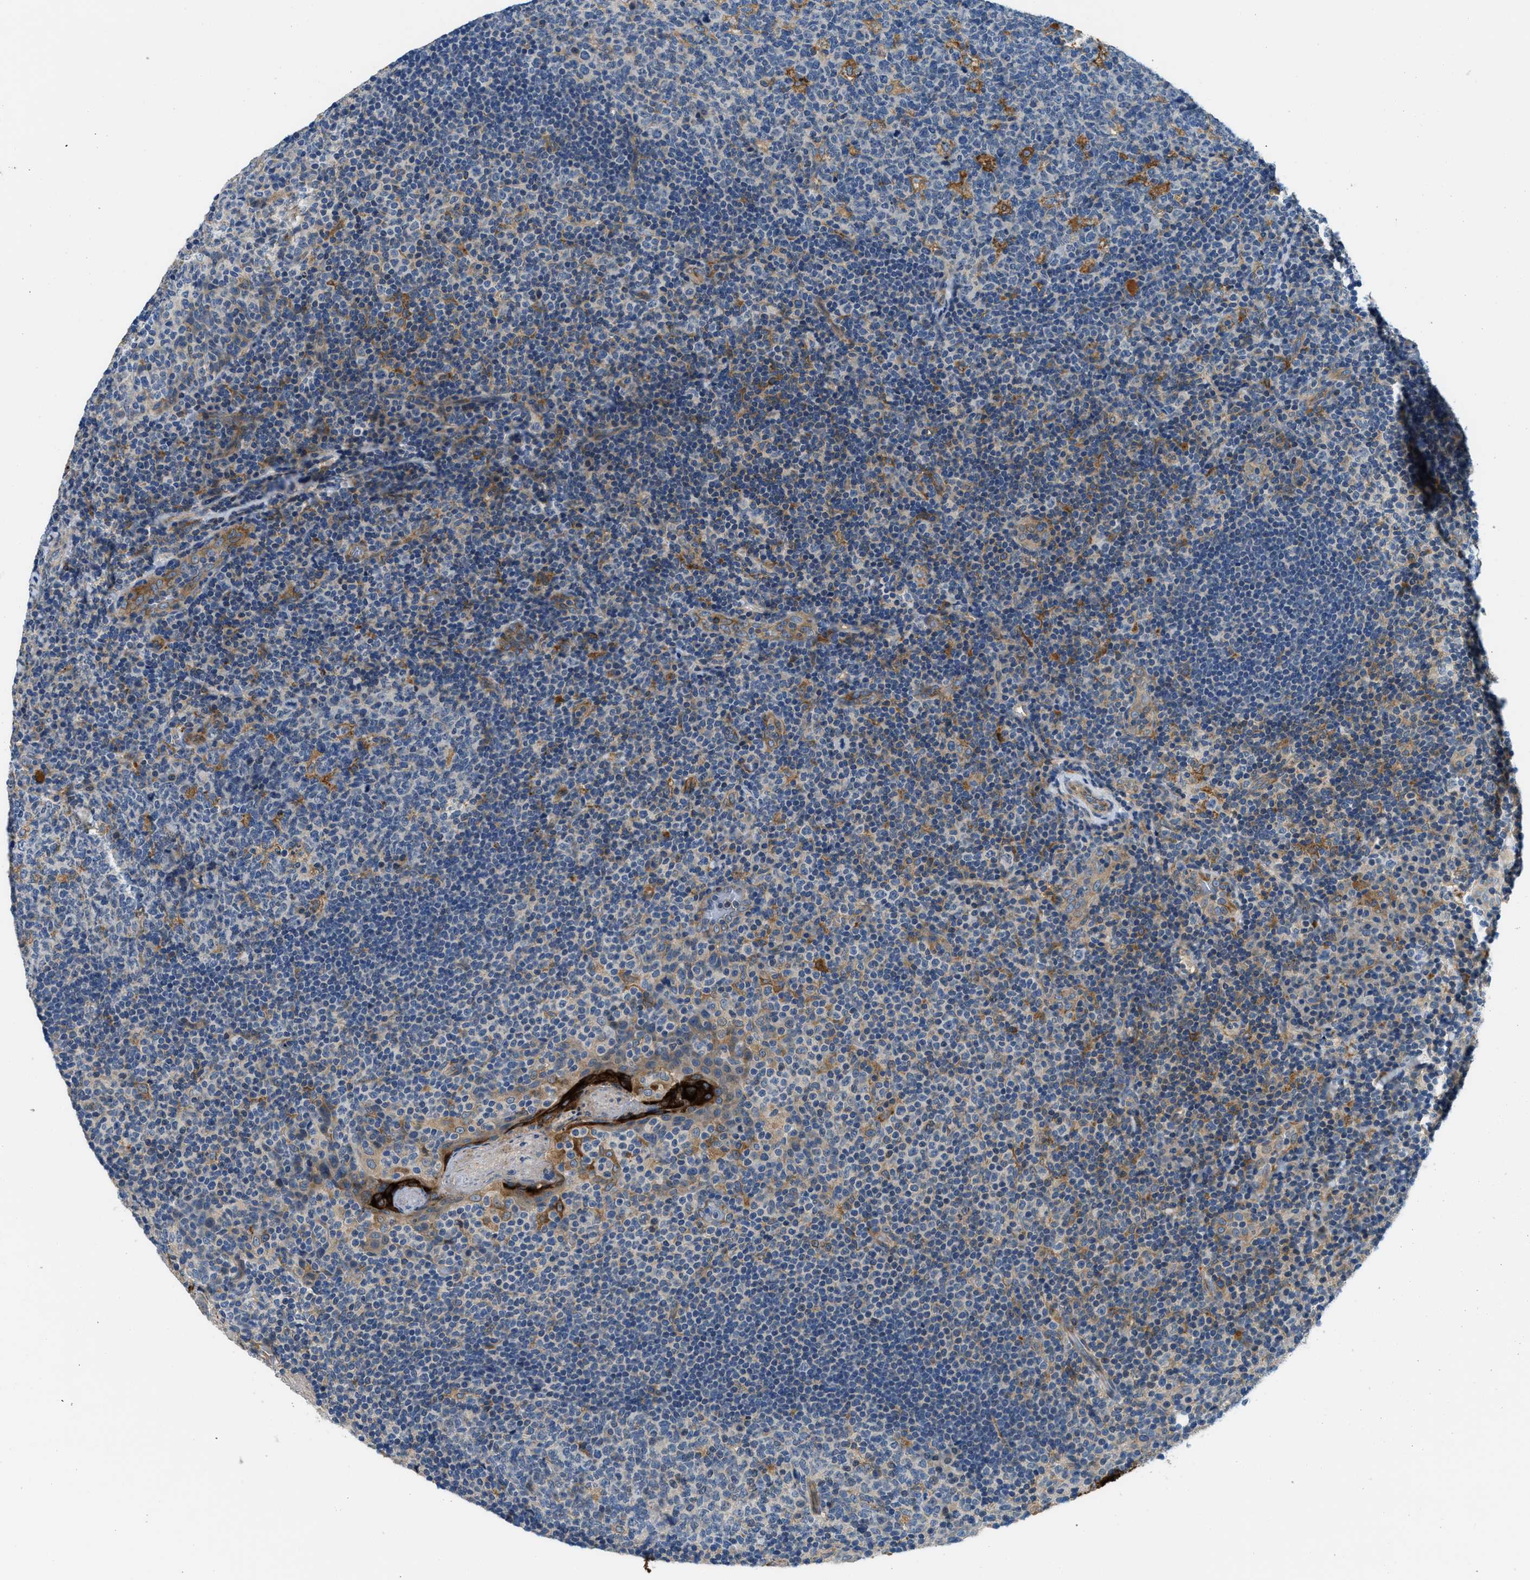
{"staining": {"intensity": "moderate", "quantity": "<25%", "location": "cytoplasmic/membranous"}, "tissue": "tonsil", "cell_type": "Germinal center cells", "image_type": "normal", "snomed": [{"axis": "morphology", "description": "Normal tissue, NOS"}, {"axis": "topography", "description": "Tonsil"}], "caption": "IHC (DAB (3,3'-diaminobenzidine)) staining of benign human tonsil shows moderate cytoplasmic/membranous protein expression in about <25% of germinal center cells.", "gene": "LPIN2", "patient": {"sex": "male", "age": 17}}